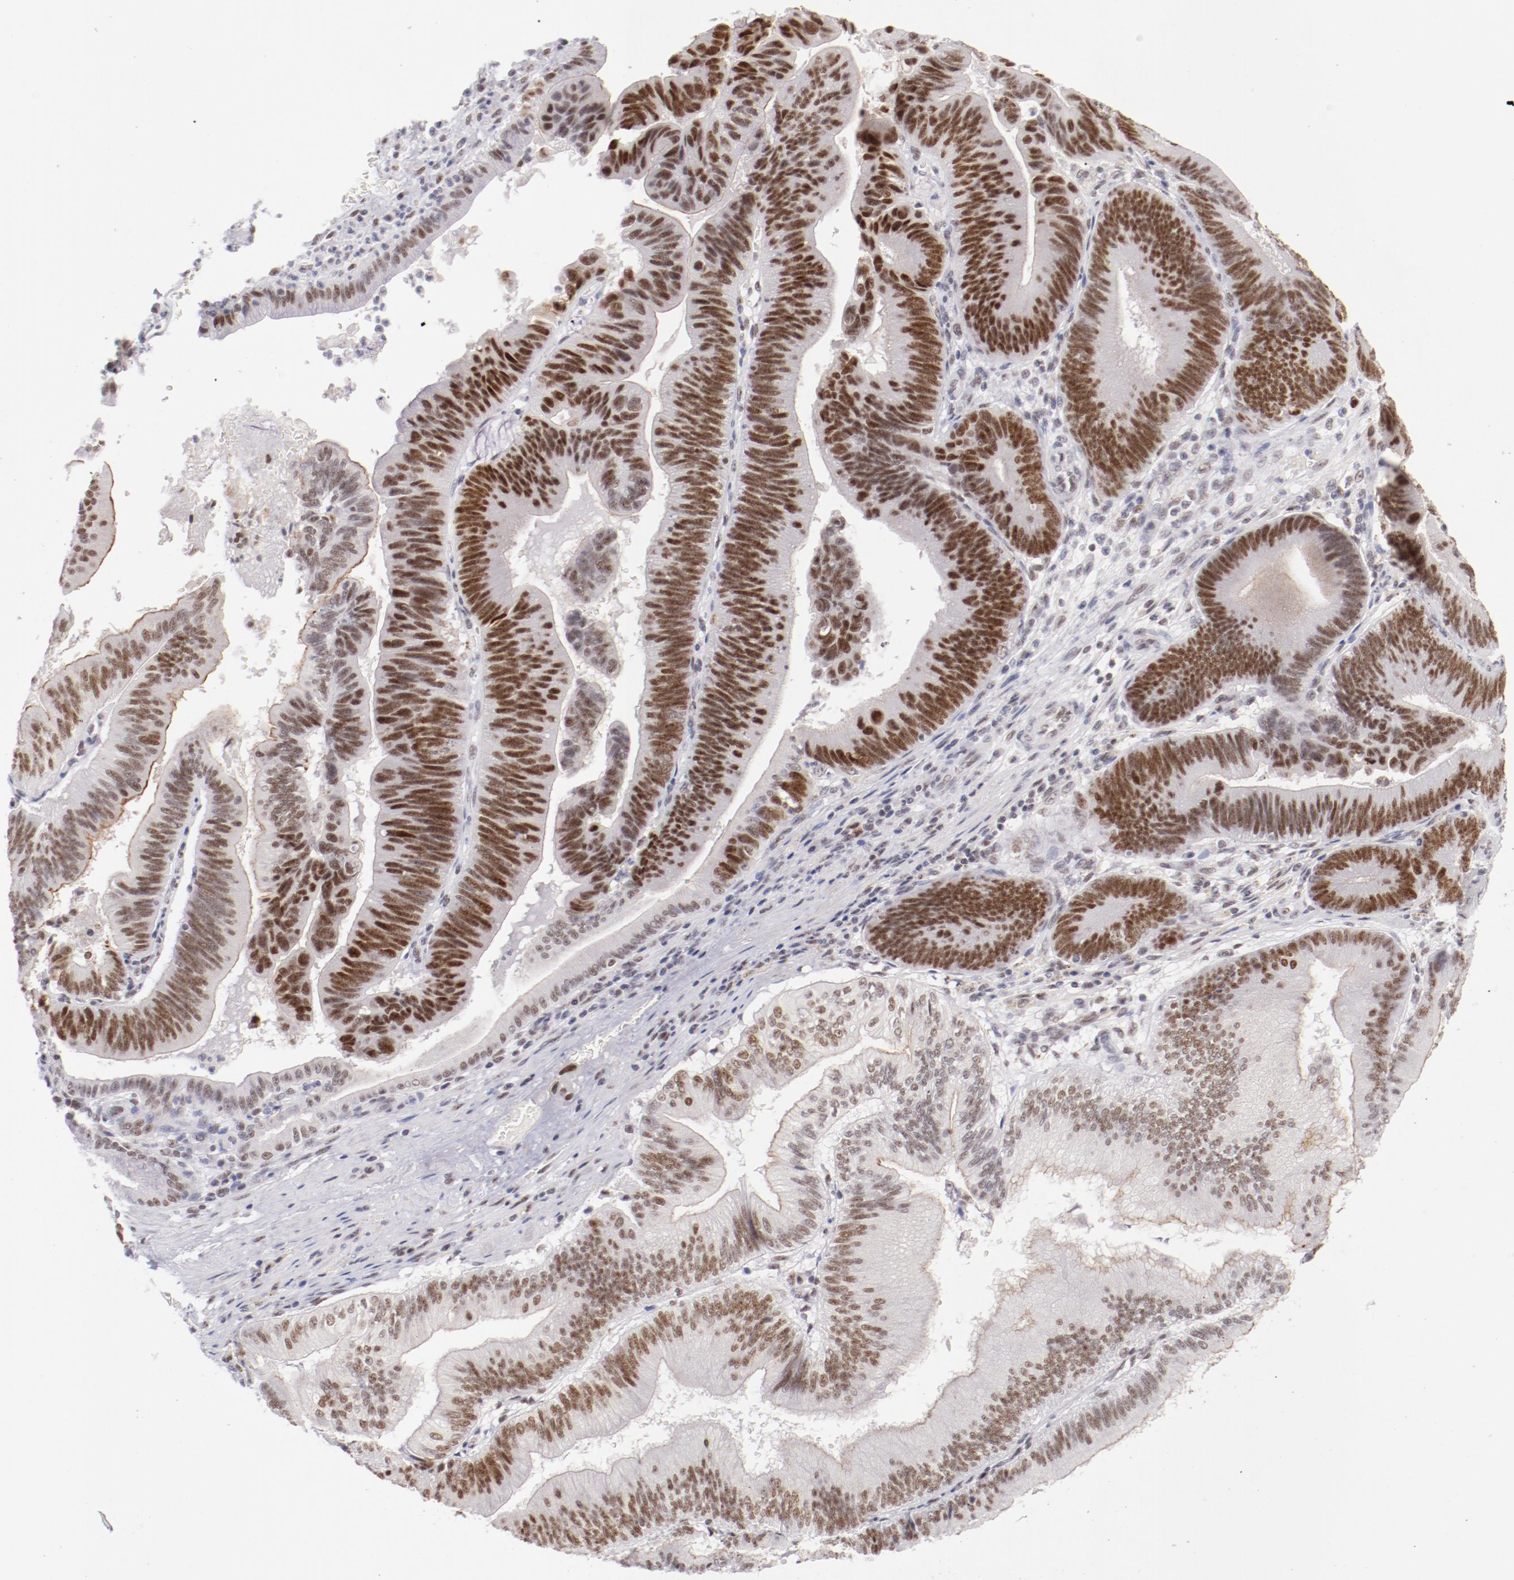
{"staining": {"intensity": "moderate", "quantity": "25%-75%", "location": "nuclear"}, "tissue": "pancreatic cancer", "cell_type": "Tumor cells", "image_type": "cancer", "snomed": [{"axis": "morphology", "description": "Adenocarcinoma, NOS"}, {"axis": "topography", "description": "Pancreas"}], "caption": "Immunohistochemical staining of human adenocarcinoma (pancreatic) reveals moderate nuclear protein staining in approximately 25%-75% of tumor cells. (DAB = brown stain, brightfield microscopy at high magnification).", "gene": "TFAP4", "patient": {"sex": "male", "age": 82}}